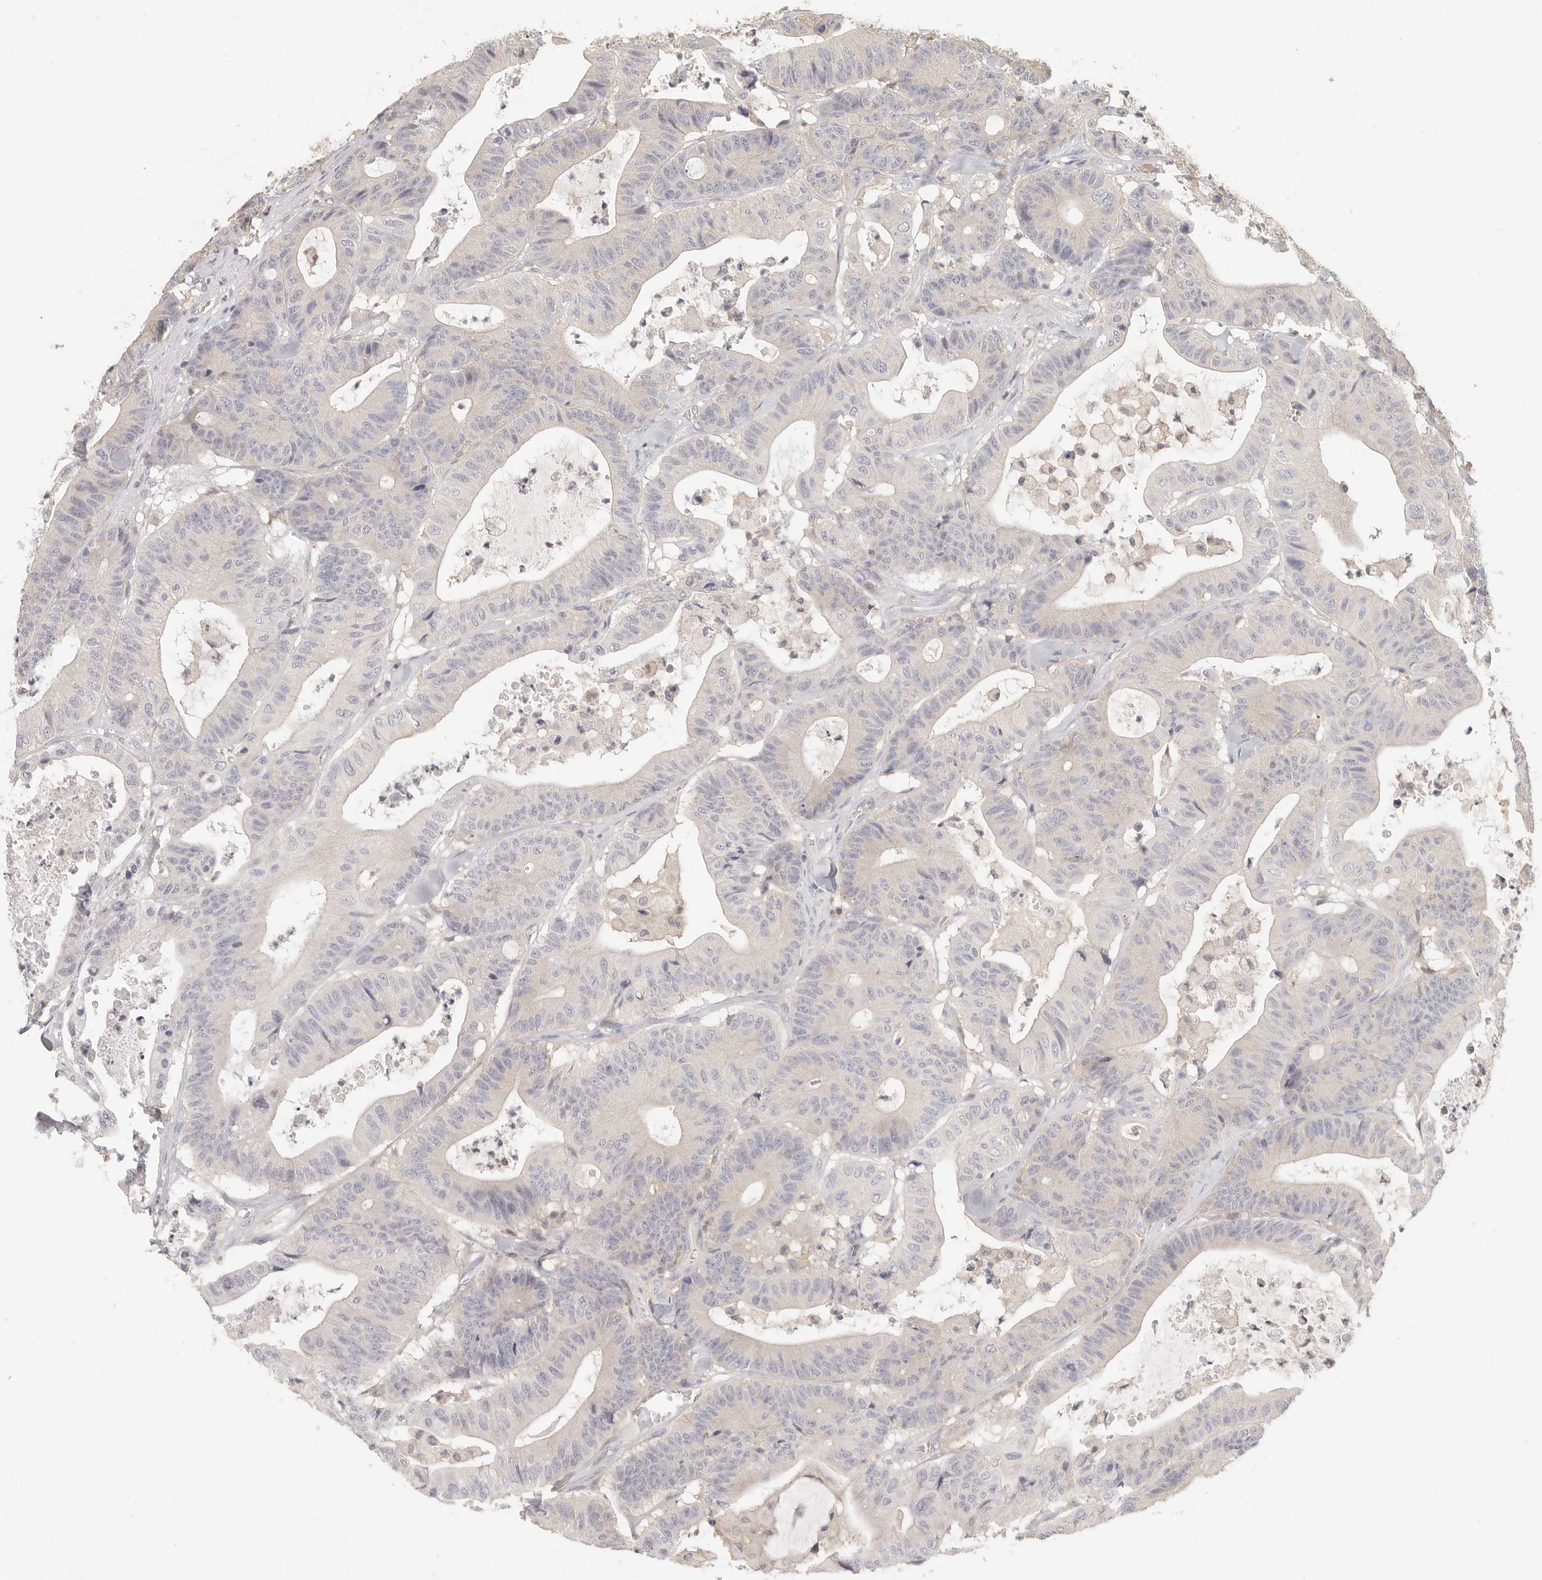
{"staining": {"intensity": "negative", "quantity": "none", "location": "none"}, "tissue": "colorectal cancer", "cell_type": "Tumor cells", "image_type": "cancer", "snomed": [{"axis": "morphology", "description": "Adenocarcinoma, NOS"}, {"axis": "topography", "description": "Colon"}], "caption": "The IHC histopathology image has no significant positivity in tumor cells of colorectal adenocarcinoma tissue. Brightfield microscopy of immunohistochemistry stained with DAB (3,3'-diaminobenzidine) (brown) and hematoxylin (blue), captured at high magnification.", "gene": "CSK", "patient": {"sex": "female", "age": 84}}